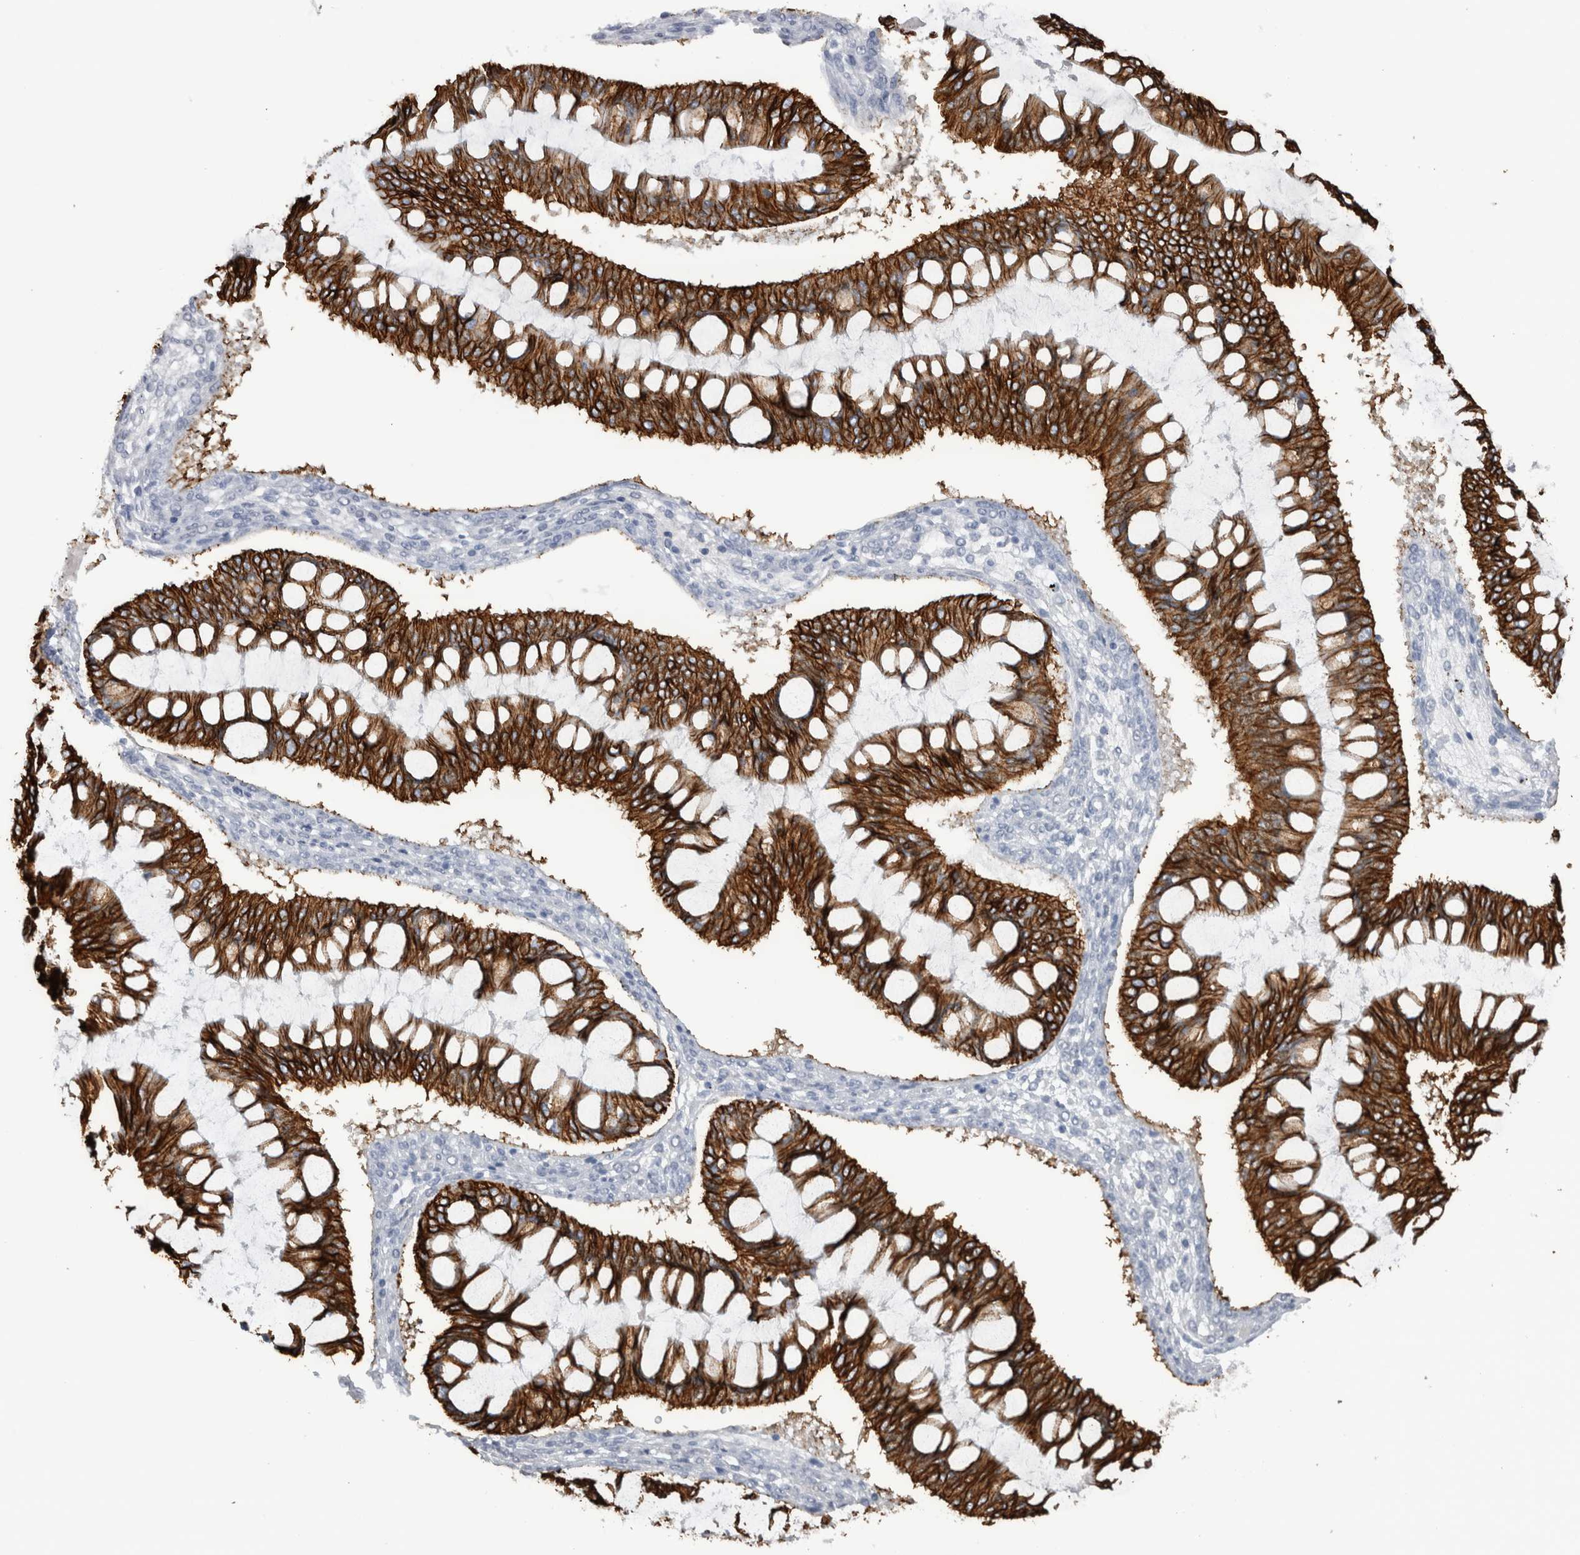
{"staining": {"intensity": "strong", "quantity": ">75%", "location": "cytoplasmic/membranous"}, "tissue": "ovarian cancer", "cell_type": "Tumor cells", "image_type": "cancer", "snomed": [{"axis": "morphology", "description": "Cystadenocarcinoma, mucinous, NOS"}, {"axis": "topography", "description": "Ovary"}], "caption": "Strong cytoplasmic/membranous staining for a protein is appreciated in about >75% of tumor cells of ovarian cancer (mucinous cystadenocarcinoma) using immunohistochemistry (IHC).", "gene": "CDH17", "patient": {"sex": "female", "age": 73}}